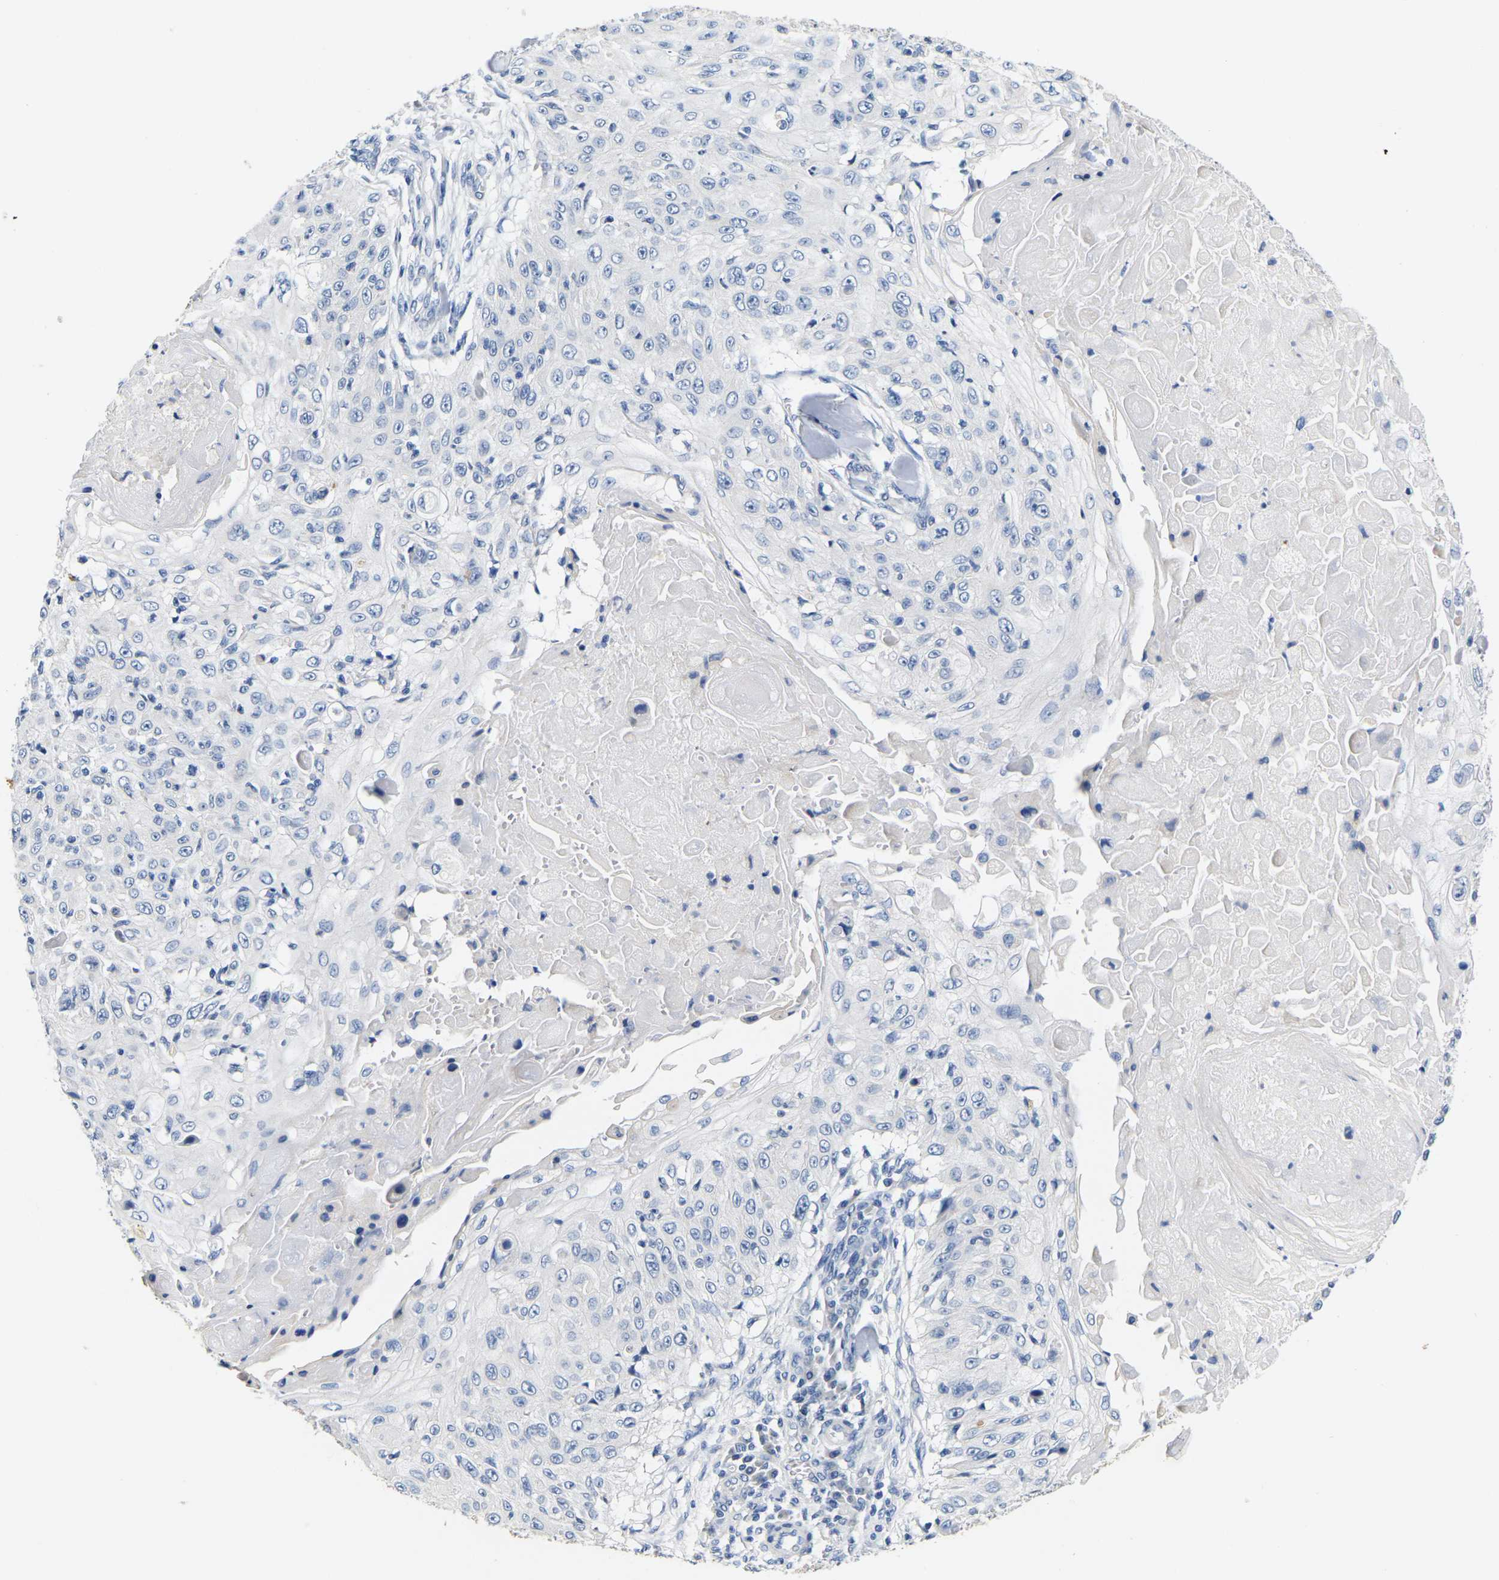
{"staining": {"intensity": "negative", "quantity": "none", "location": "none"}, "tissue": "skin cancer", "cell_type": "Tumor cells", "image_type": "cancer", "snomed": [{"axis": "morphology", "description": "Squamous cell carcinoma, NOS"}, {"axis": "topography", "description": "Skin"}], "caption": "A micrograph of human squamous cell carcinoma (skin) is negative for staining in tumor cells.", "gene": "NOCT", "patient": {"sex": "male", "age": 86}}